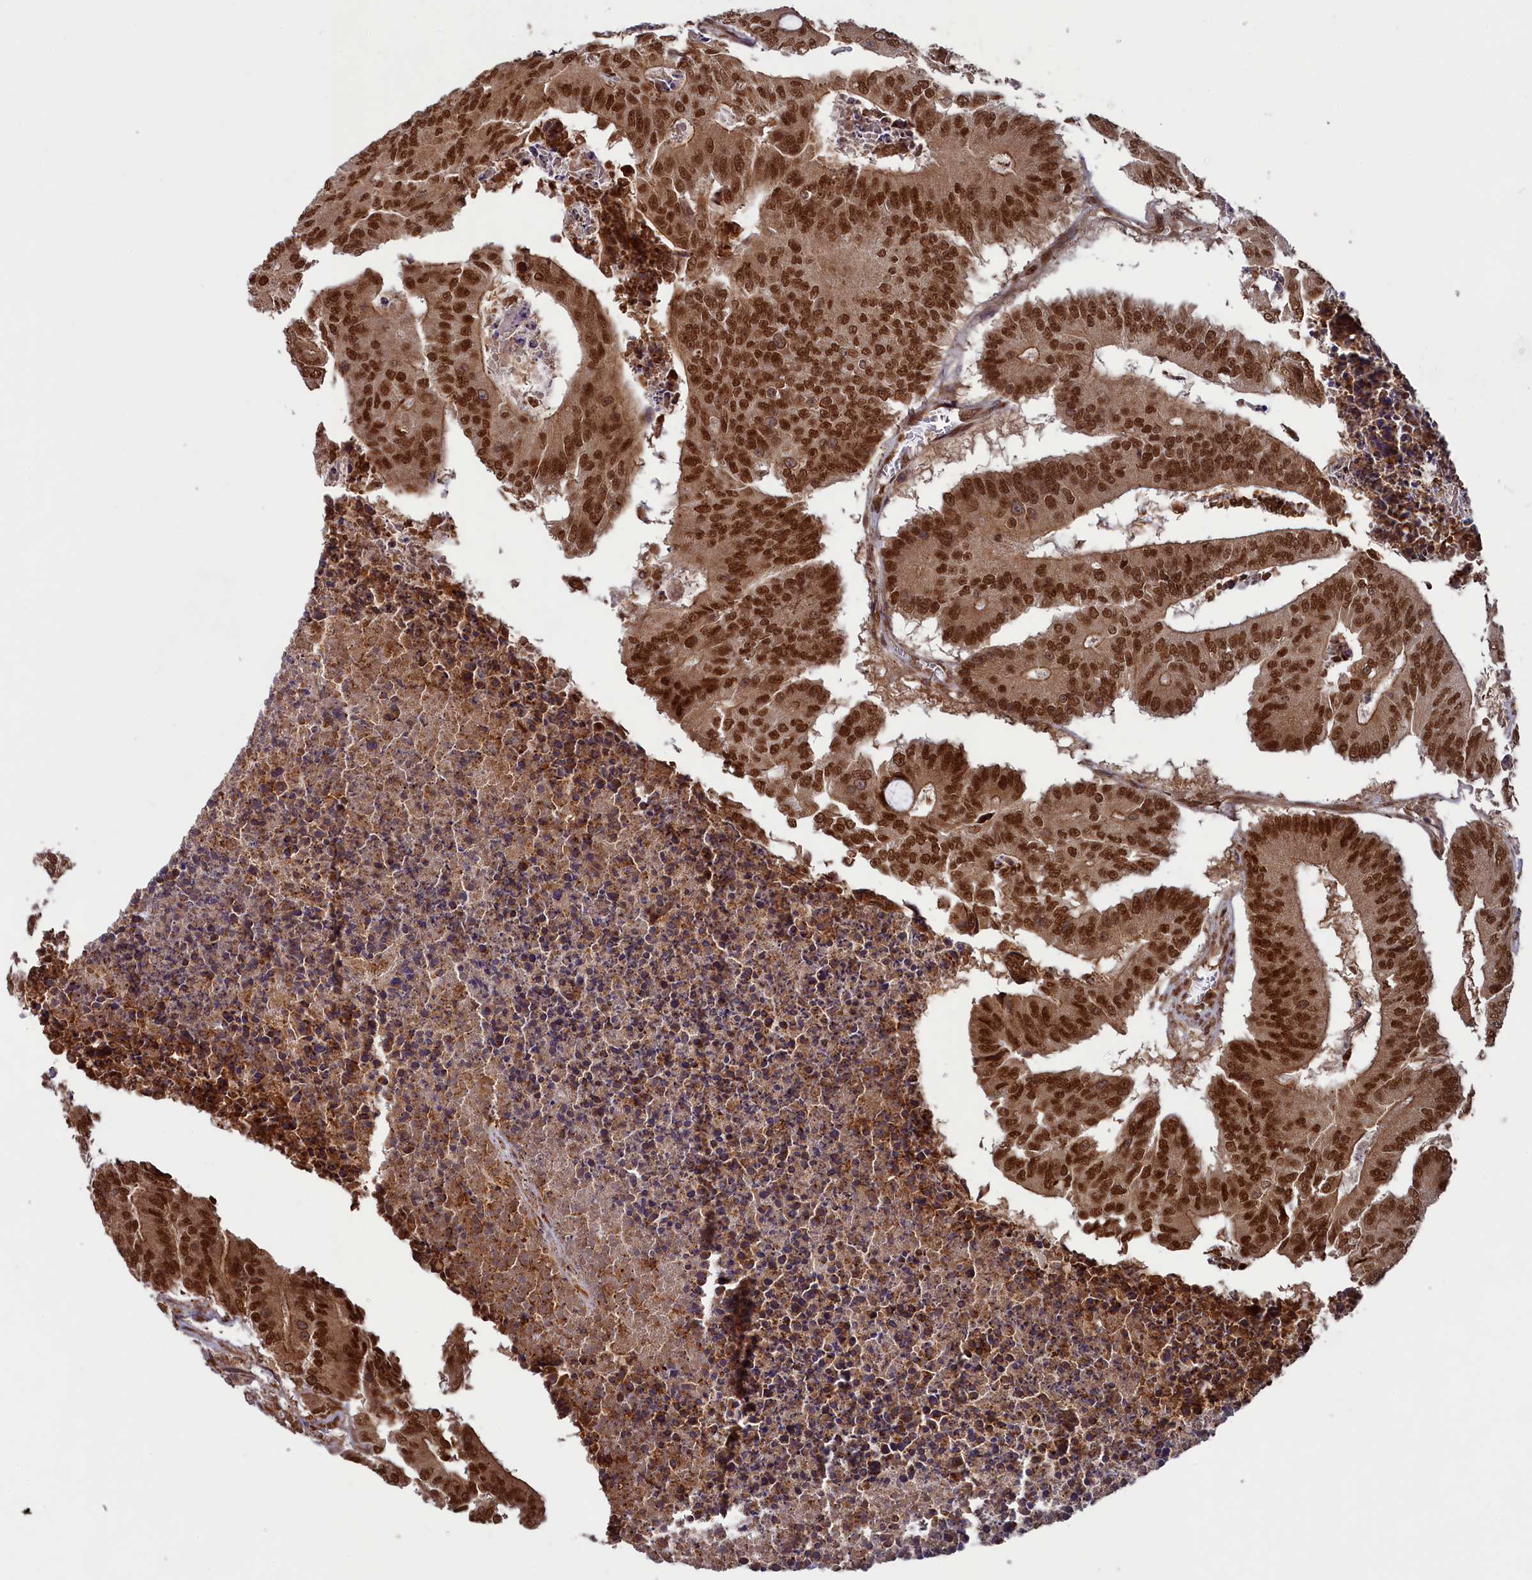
{"staining": {"intensity": "strong", "quantity": ">75%", "location": "nuclear"}, "tissue": "colorectal cancer", "cell_type": "Tumor cells", "image_type": "cancer", "snomed": [{"axis": "morphology", "description": "Adenocarcinoma, NOS"}, {"axis": "topography", "description": "Colon"}], "caption": "This micrograph displays immunohistochemistry (IHC) staining of colorectal cancer (adenocarcinoma), with high strong nuclear positivity in about >75% of tumor cells.", "gene": "NAE1", "patient": {"sex": "male", "age": 87}}